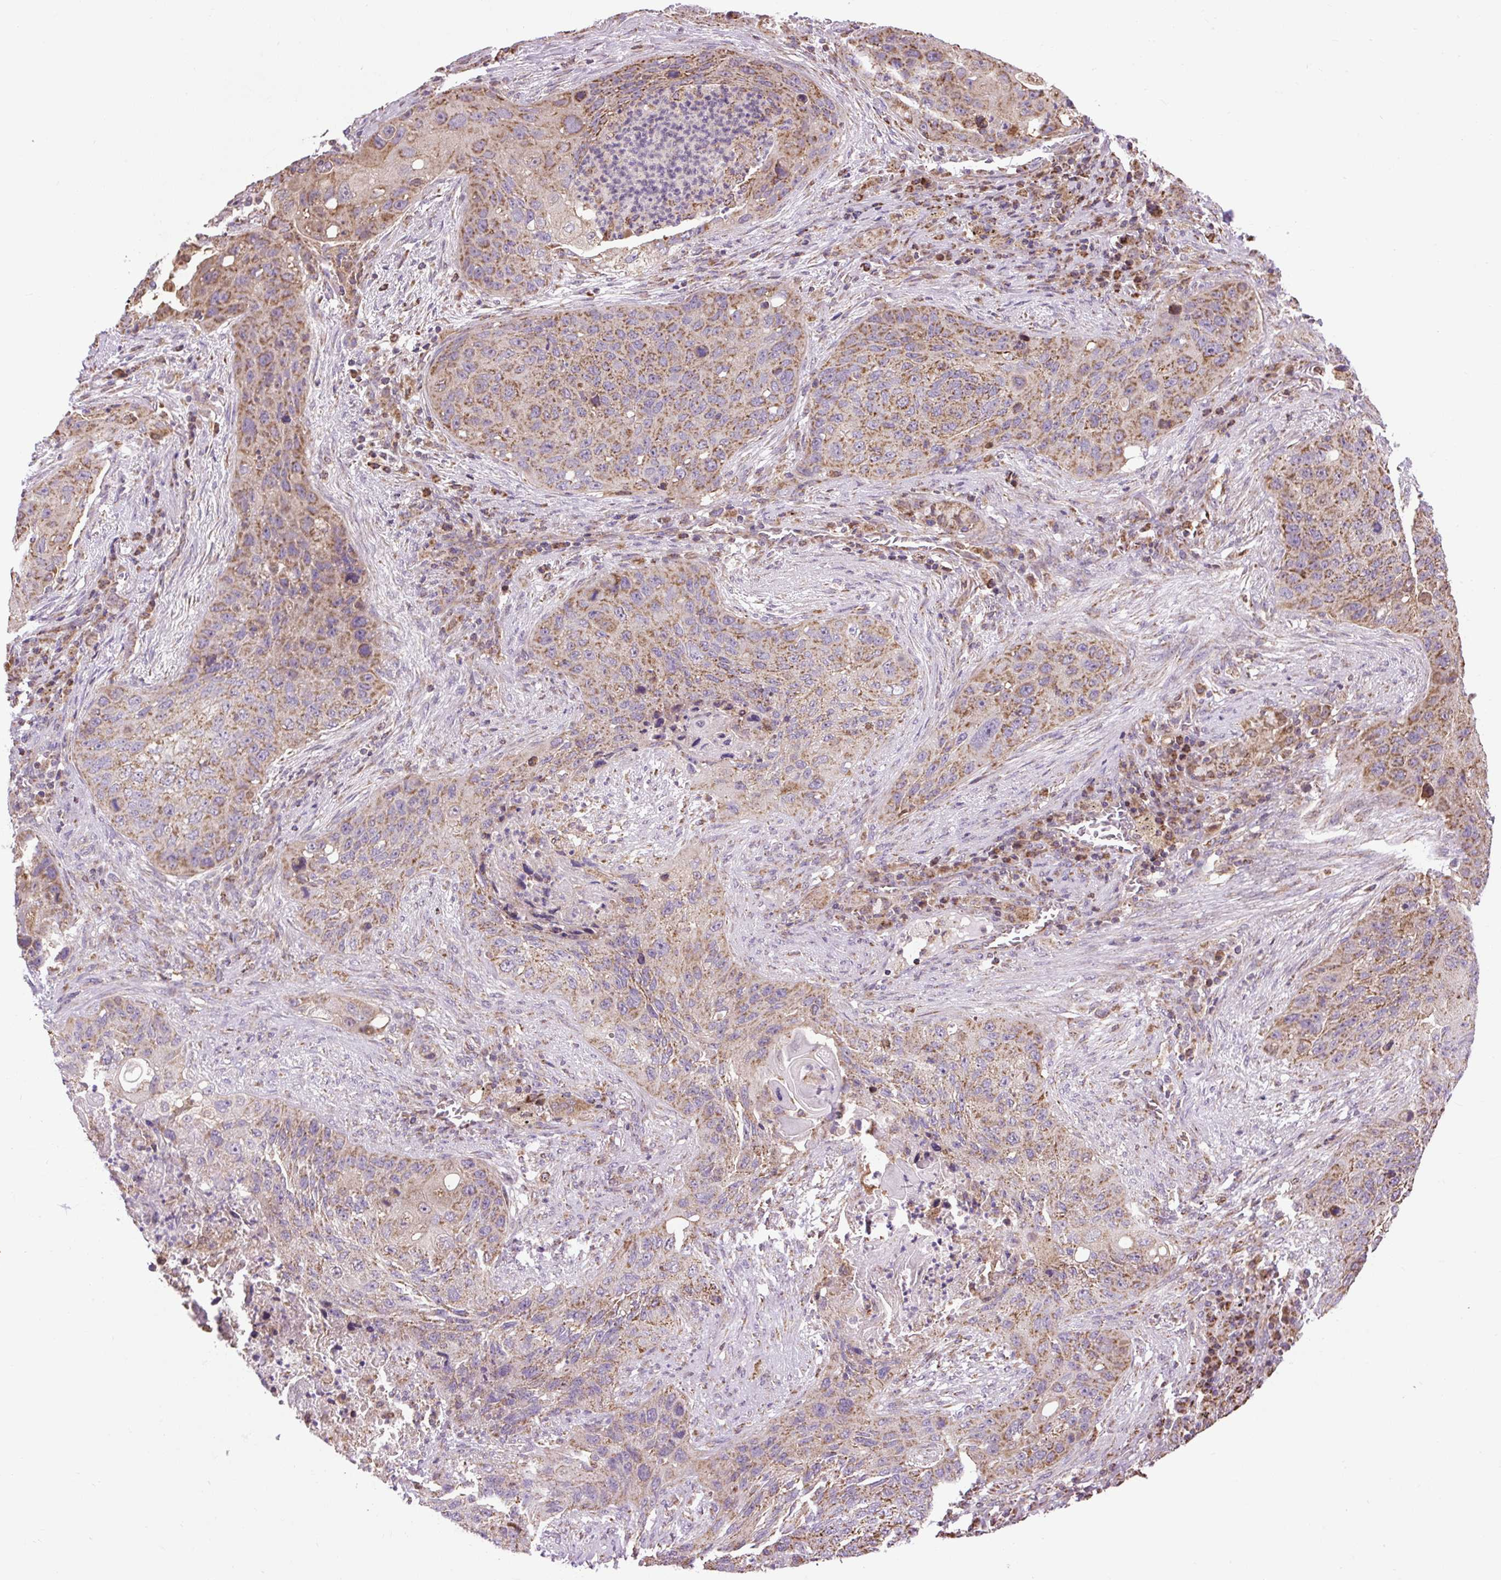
{"staining": {"intensity": "moderate", "quantity": ">75%", "location": "cytoplasmic/membranous"}, "tissue": "lung cancer", "cell_type": "Tumor cells", "image_type": "cancer", "snomed": [{"axis": "morphology", "description": "Squamous cell carcinoma, NOS"}, {"axis": "topography", "description": "Lung"}], "caption": "An immunohistochemistry histopathology image of tumor tissue is shown. Protein staining in brown highlights moderate cytoplasmic/membranous positivity in squamous cell carcinoma (lung) within tumor cells. (DAB (3,3'-diaminobenzidine) IHC with brightfield microscopy, high magnification).", "gene": "PLCG1", "patient": {"sex": "female", "age": 63}}